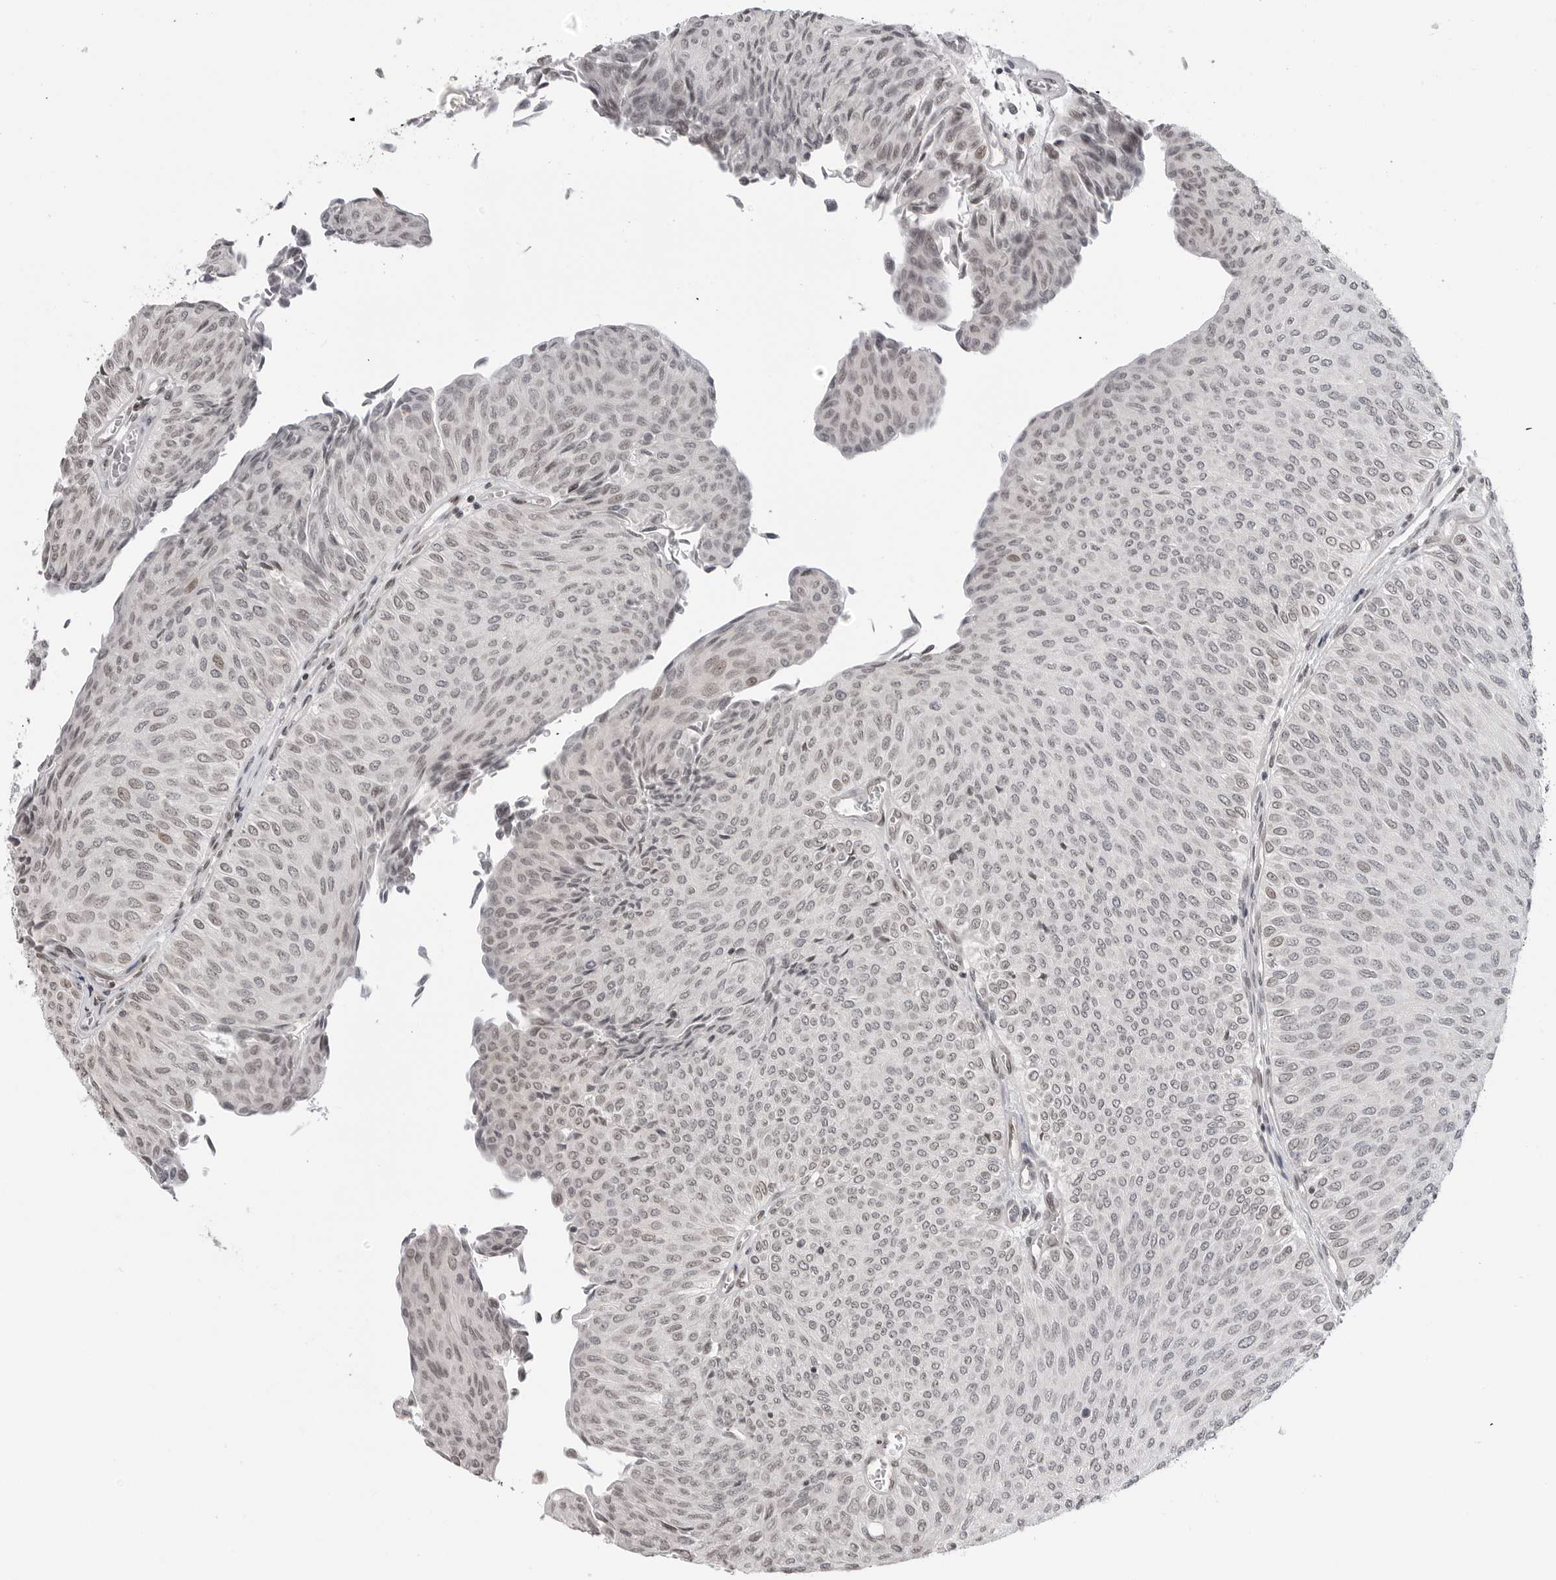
{"staining": {"intensity": "weak", "quantity": "<25%", "location": "nuclear"}, "tissue": "urothelial cancer", "cell_type": "Tumor cells", "image_type": "cancer", "snomed": [{"axis": "morphology", "description": "Urothelial carcinoma, Low grade"}, {"axis": "topography", "description": "Urinary bladder"}], "caption": "Immunohistochemistry image of neoplastic tissue: low-grade urothelial carcinoma stained with DAB exhibits no significant protein positivity in tumor cells.", "gene": "C8orf33", "patient": {"sex": "male", "age": 78}}